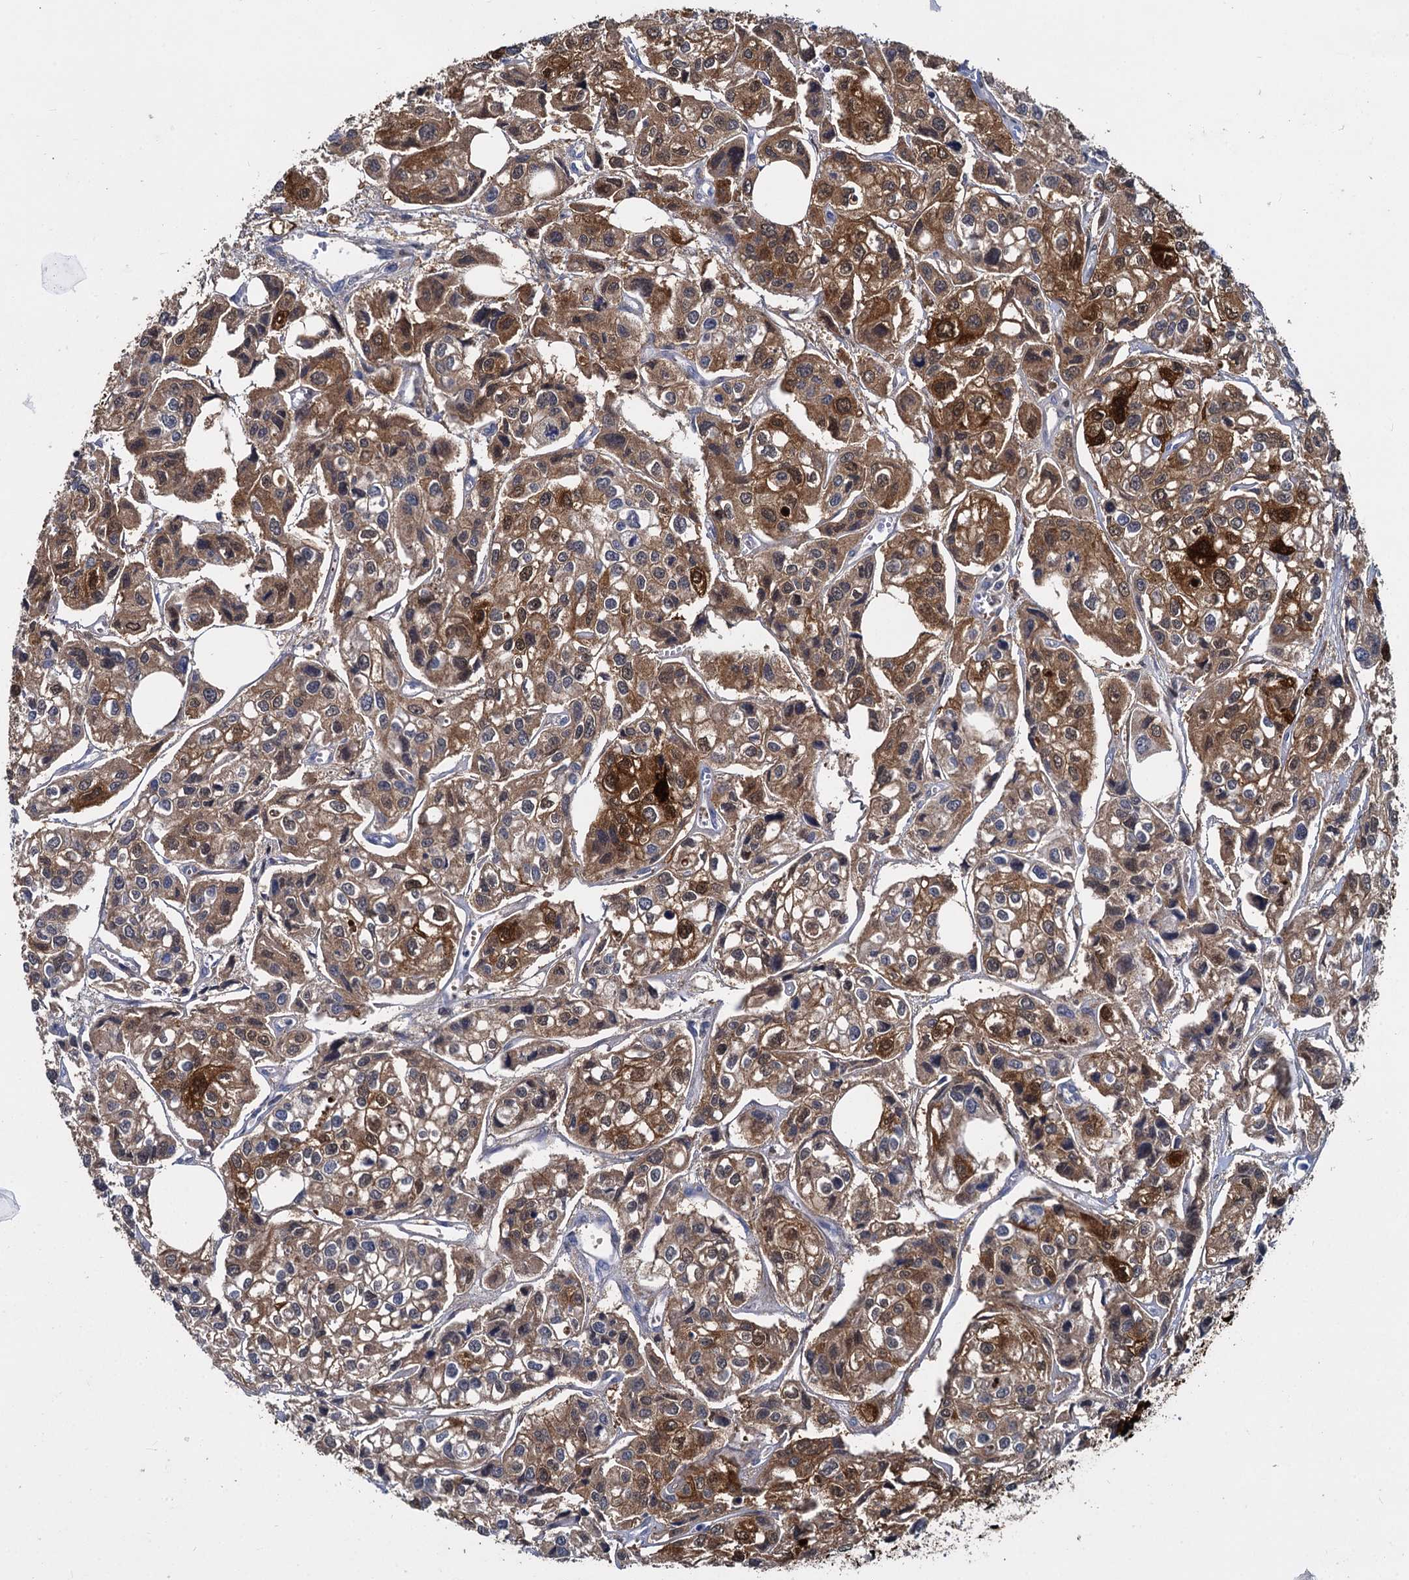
{"staining": {"intensity": "moderate", "quantity": ">75%", "location": "cytoplasmic/membranous"}, "tissue": "urothelial cancer", "cell_type": "Tumor cells", "image_type": "cancer", "snomed": [{"axis": "morphology", "description": "Urothelial carcinoma, High grade"}, {"axis": "topography", "description": "Urinary bladder"}], "caption": "A brown stain labels moderate cytoplasmic/membranous positivity of a protein in human urothelial cancer tumor cells.", "gene": "GSTM3", "patient": {"sex": "male", "age": 67}}